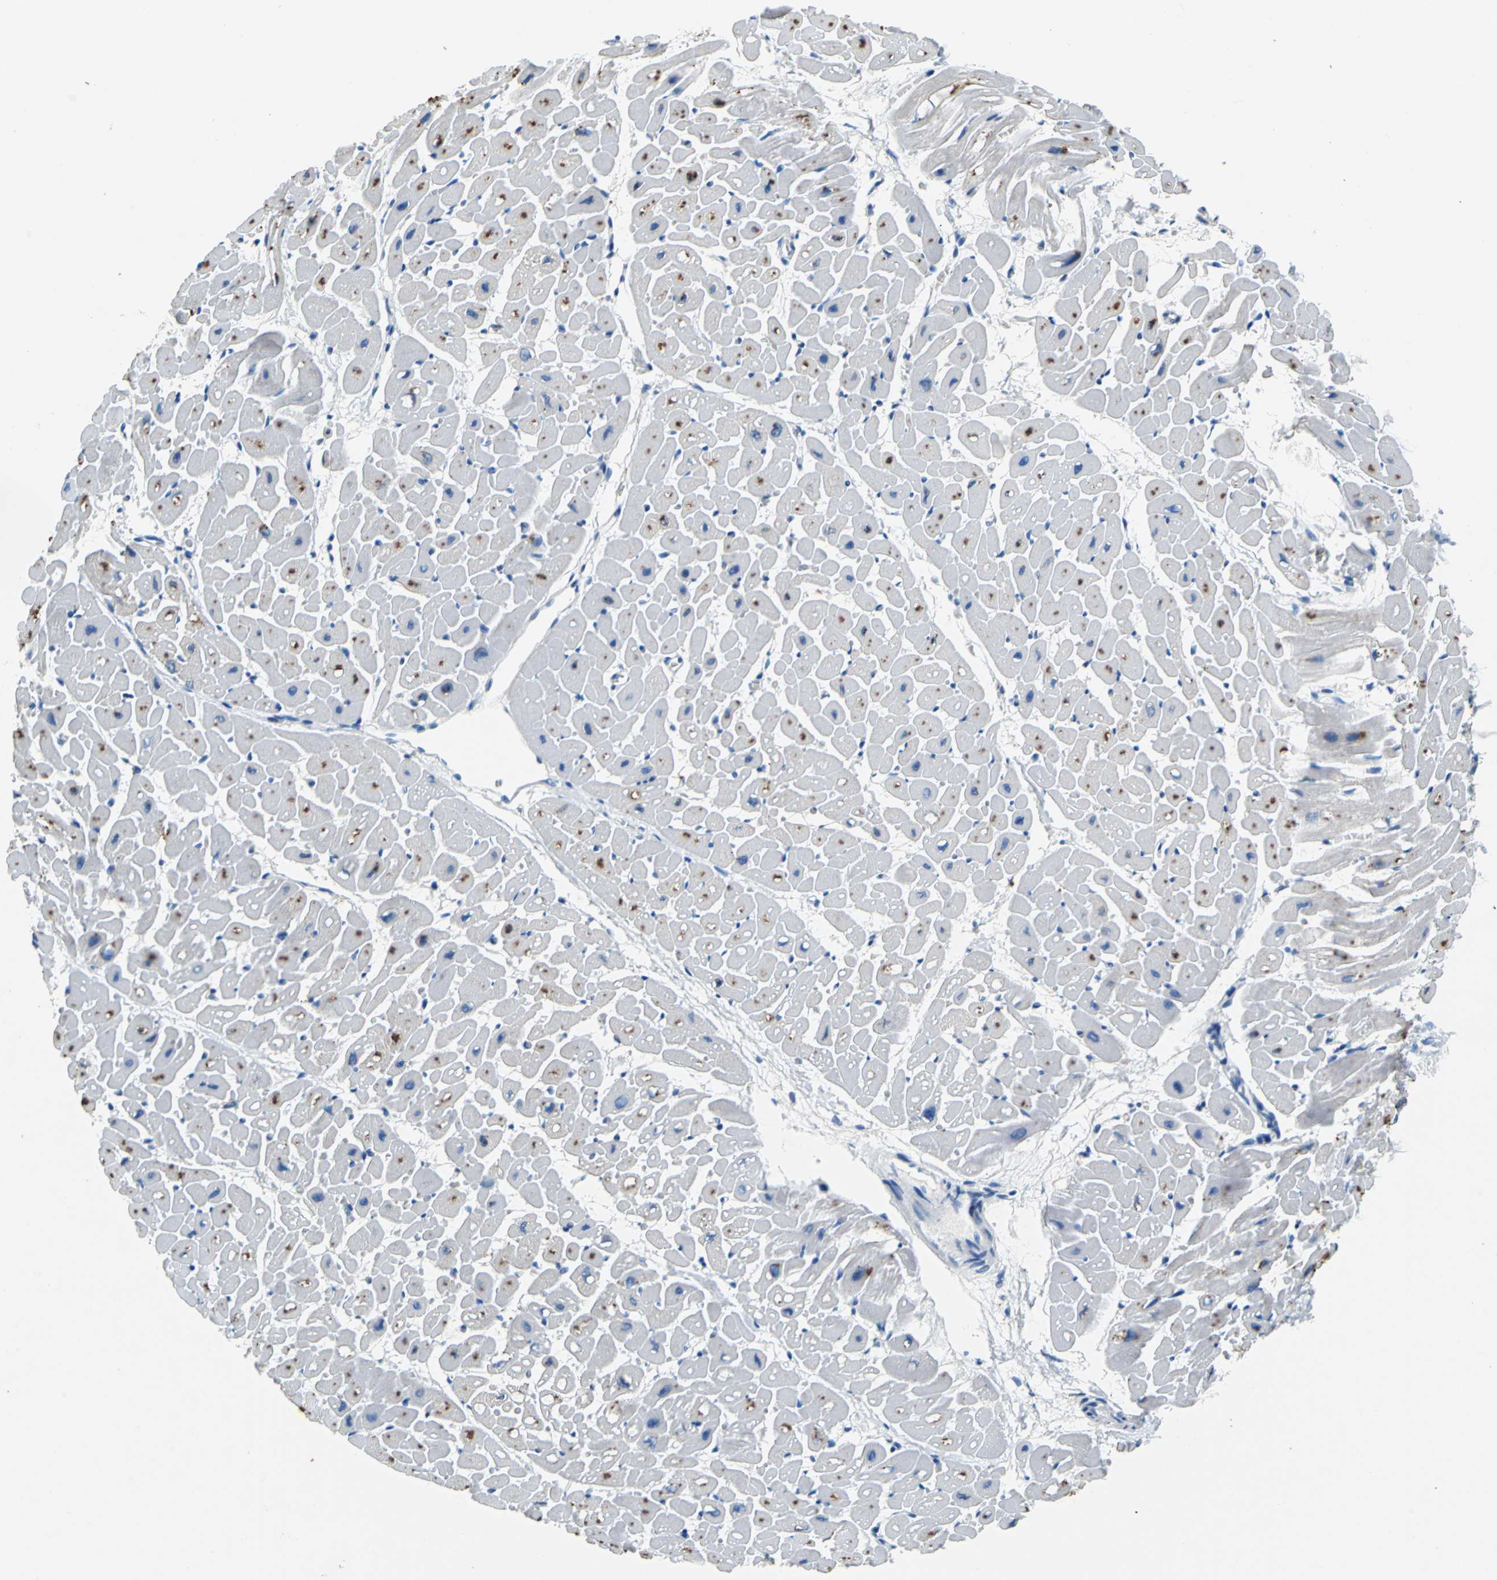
{"staining": {"intensity": "moderate", "quantity": "25%-75%", "location": "cytoplasmic/membranous"}, "tissue": "heart muscle", "cell_type": "Cardiomyocytes", "image_type": "normal", "snomed": [{"axis": "morphology", "description": "Normal tissue, NOS"}, {"axis": "topography", "description": "Heart"}], "caption": "An IHC image of normal tissue is shown. Protein staining in brown highlights moderate cytoplasmic/membranous positivity in heart muscle within cardiomyocytes.", "gene": "TEX264", "patient": {"sex": "male", "age": 45}}